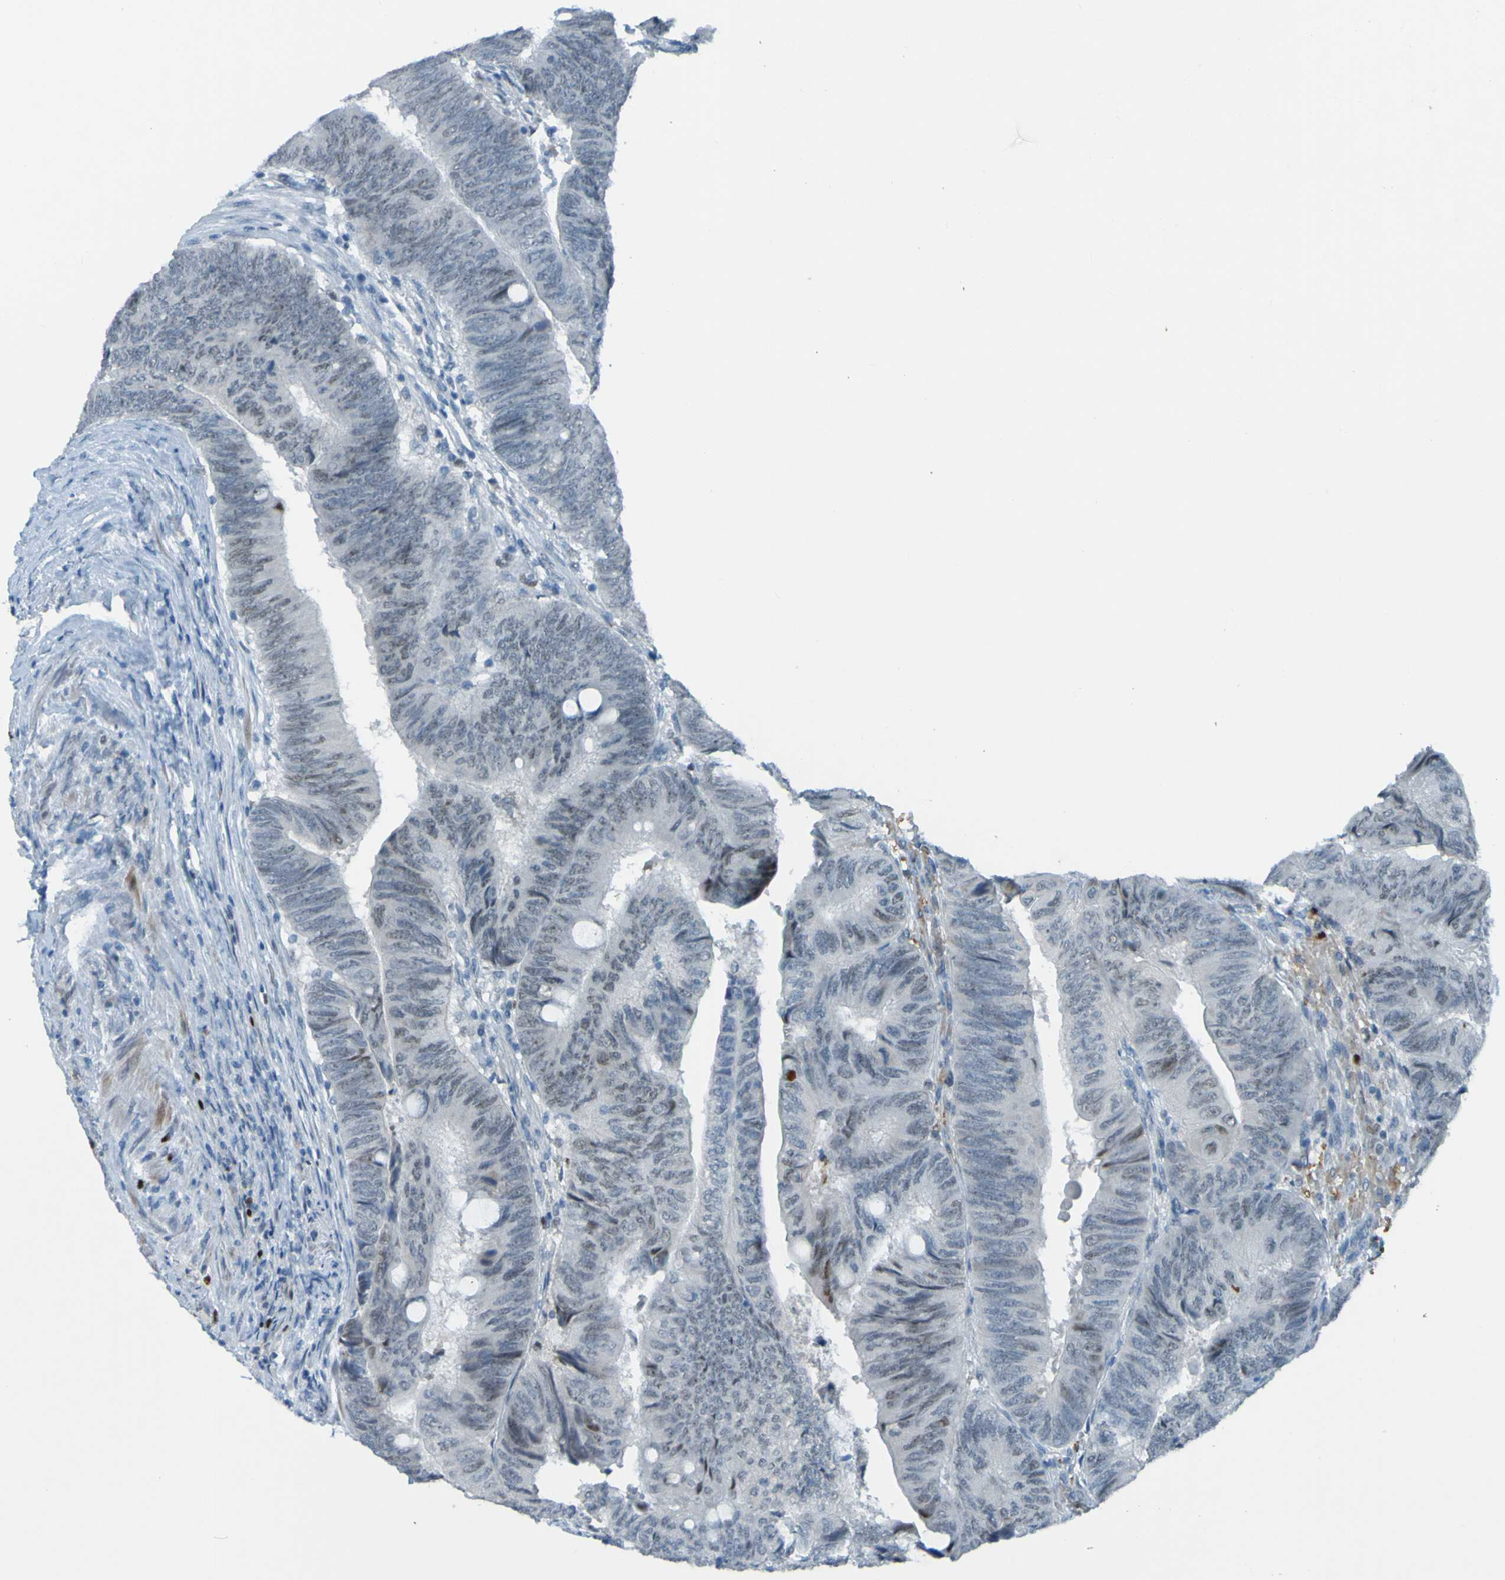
{"staining": {"intensity": "negative", "quantity": "none", "location": "none"}, "tissue": "colorectal cancer", "cell_type": "Tumor cells", "image_type": "cancer", "snomed": [{"axis": "morphology", "description": "Normal tissue, NOS"}, {"axis": "morphology", "description": "Adenocarcinoma, NOS"}, {"axis": "topography", "description": "Rectum"}, {"axis": "topography", "description": "Peripheral nerve tissue"}], "caption": "Tumor cells show no significant staining in colorectal cancer (adenocarcinoma).", "gene": "USP36", "patient": {"sex": "male", "age": 92}}